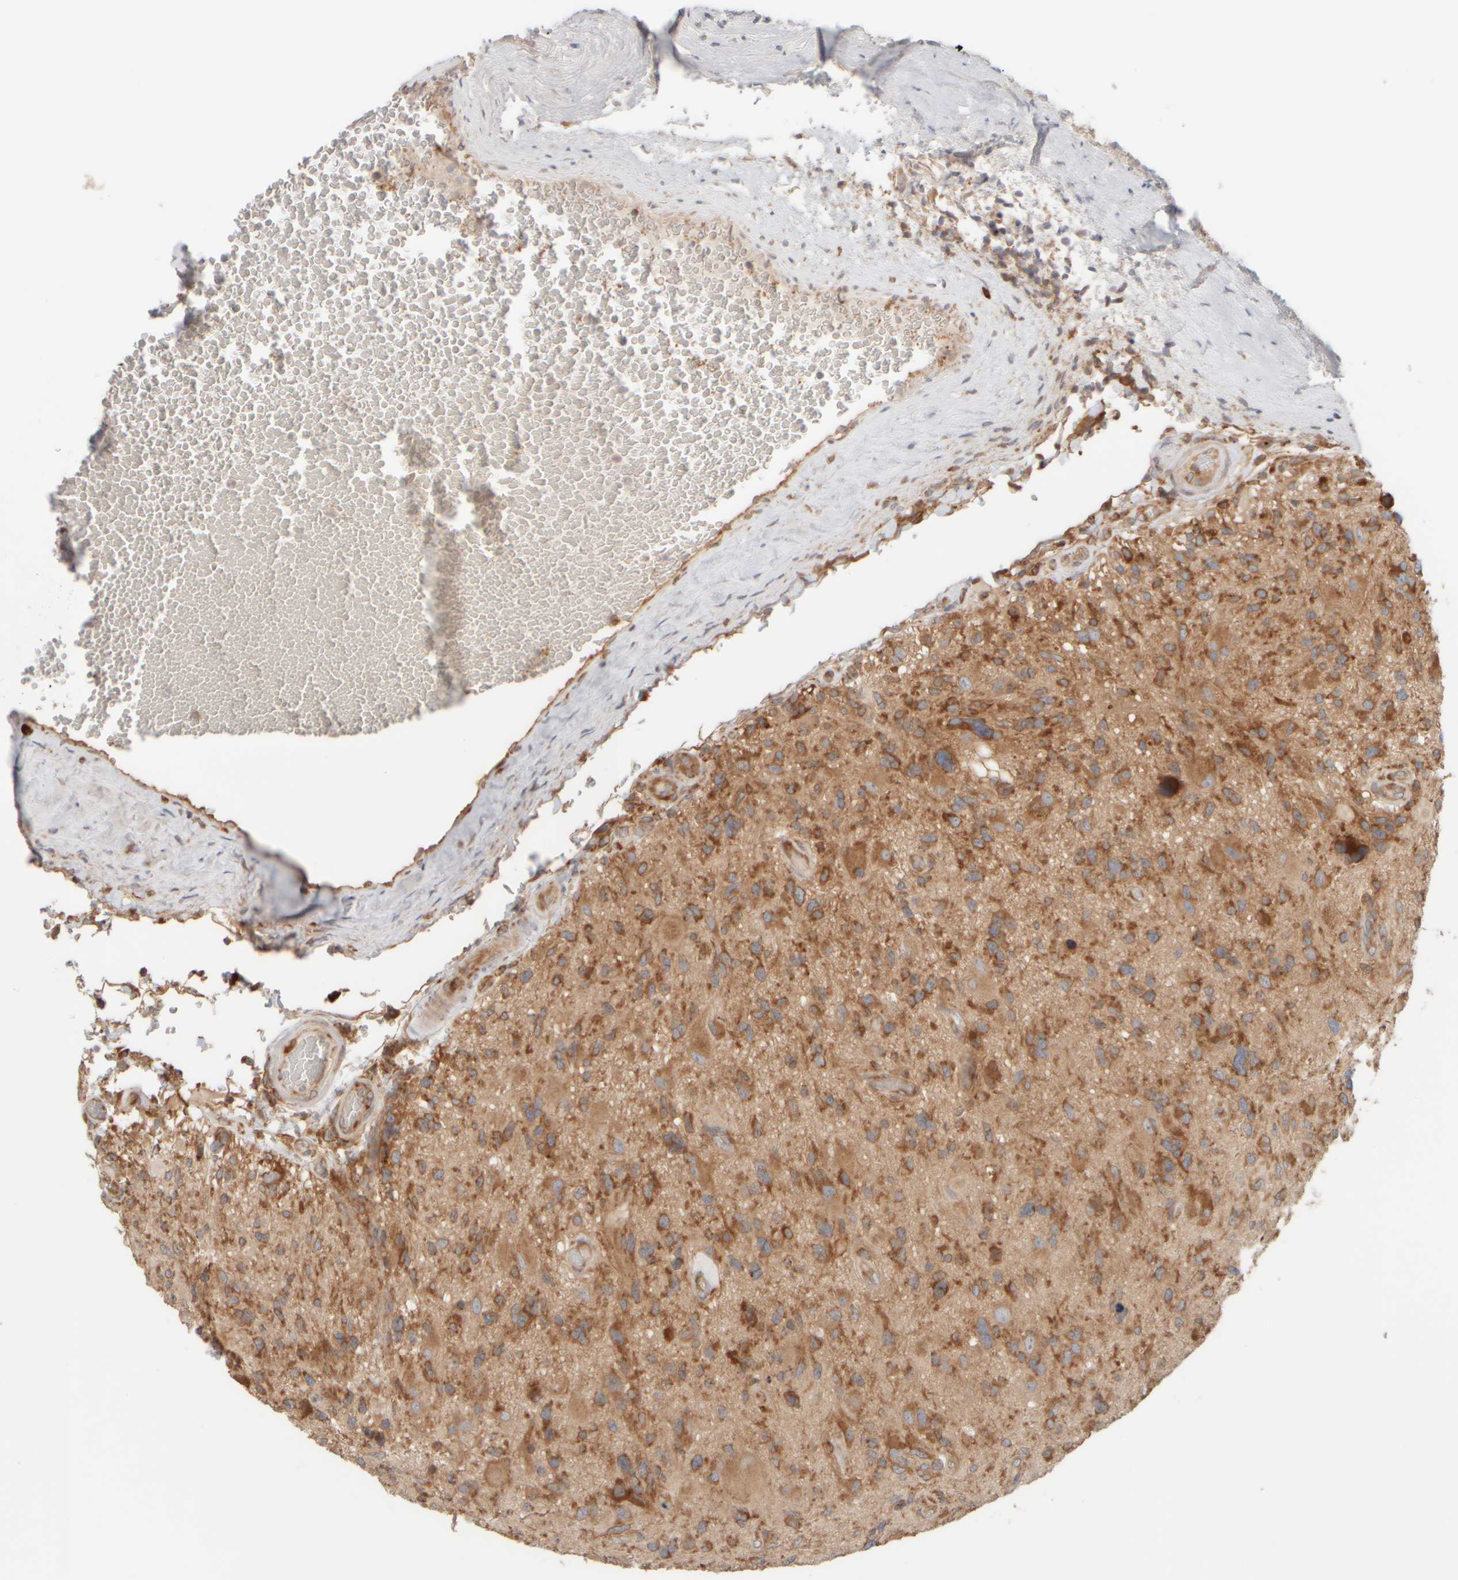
{"staining": {"intensity": "moderate", "quantity": ">75%", "location": "cytoplasmic/membranous"}, "tissue": "glioma", "cell_type": "Tumor cells", "image_type": "cancer", "snomed": [{"axis": "morphology", "description": "Glioma, malignant, High grade"}, {"axis": "topography", "description": "Brain"}], "caption": "Moderate cytoplasmic/membranous protein positivity is appreciated in about >75% of tumor cells in glioma. Ihc stains the protein in brown and the nuclei are stained blue.", "gene": "EIF2B3", "patient": {"sex": "male", "age": 33}}